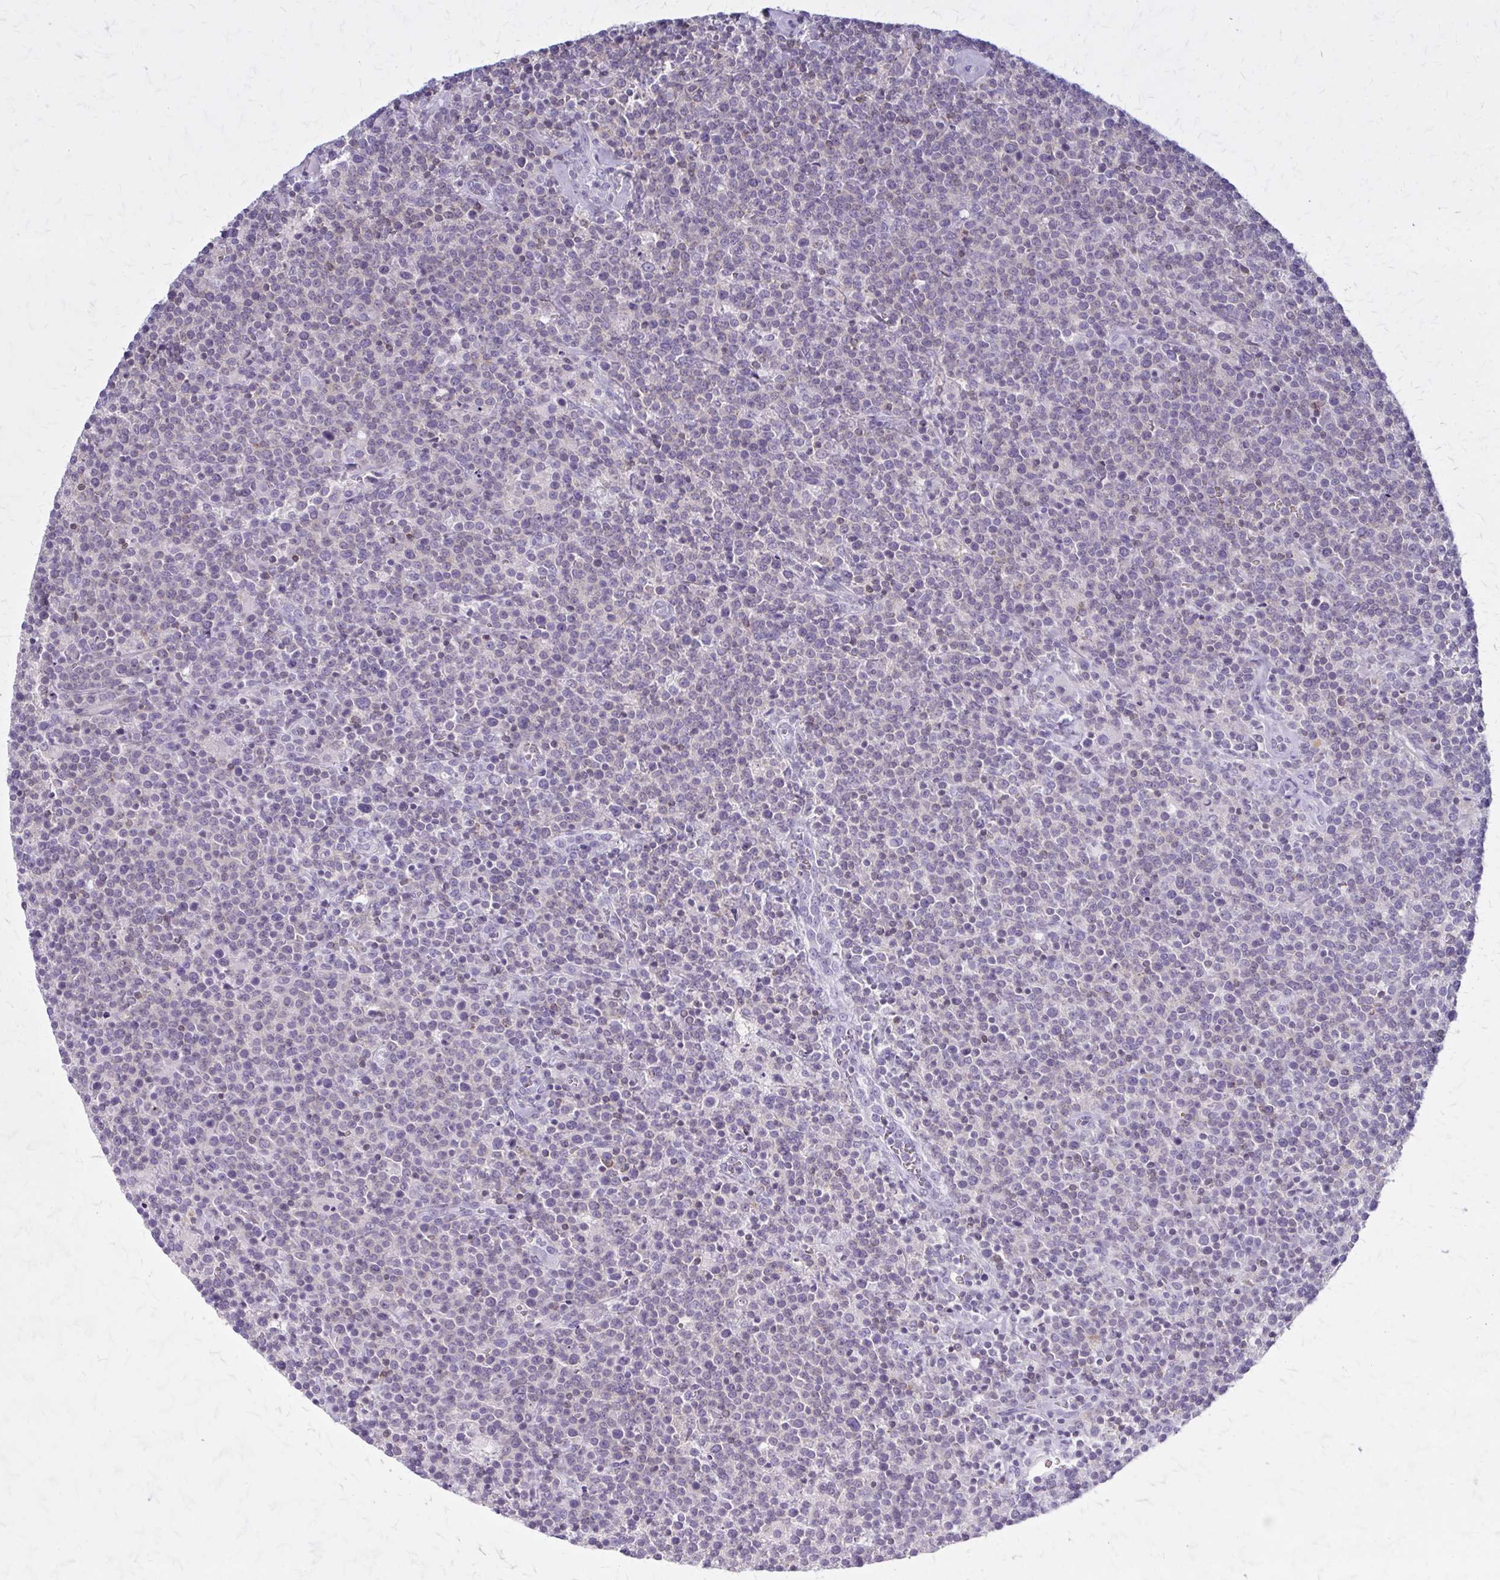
{"staining": {"intensity": "negative", "quantity": "none", "location": "none"}, "tissue": "lymphoma", "cell_type": "Tumor cells", "image_type": "cancer", "snomed": [{"axis": "morphology", "description": "Malignant lymphoma, non-Hodgkin's type, High grade"}, {"axis": "topography", "description": "Lymph node"}], "caption": "Immunohistochemistry (IHC) of human lymphoma reveals no expression in tumor cells.", "gene": "PITPNM1", "patient": {"sex": "male", "age": 61}}